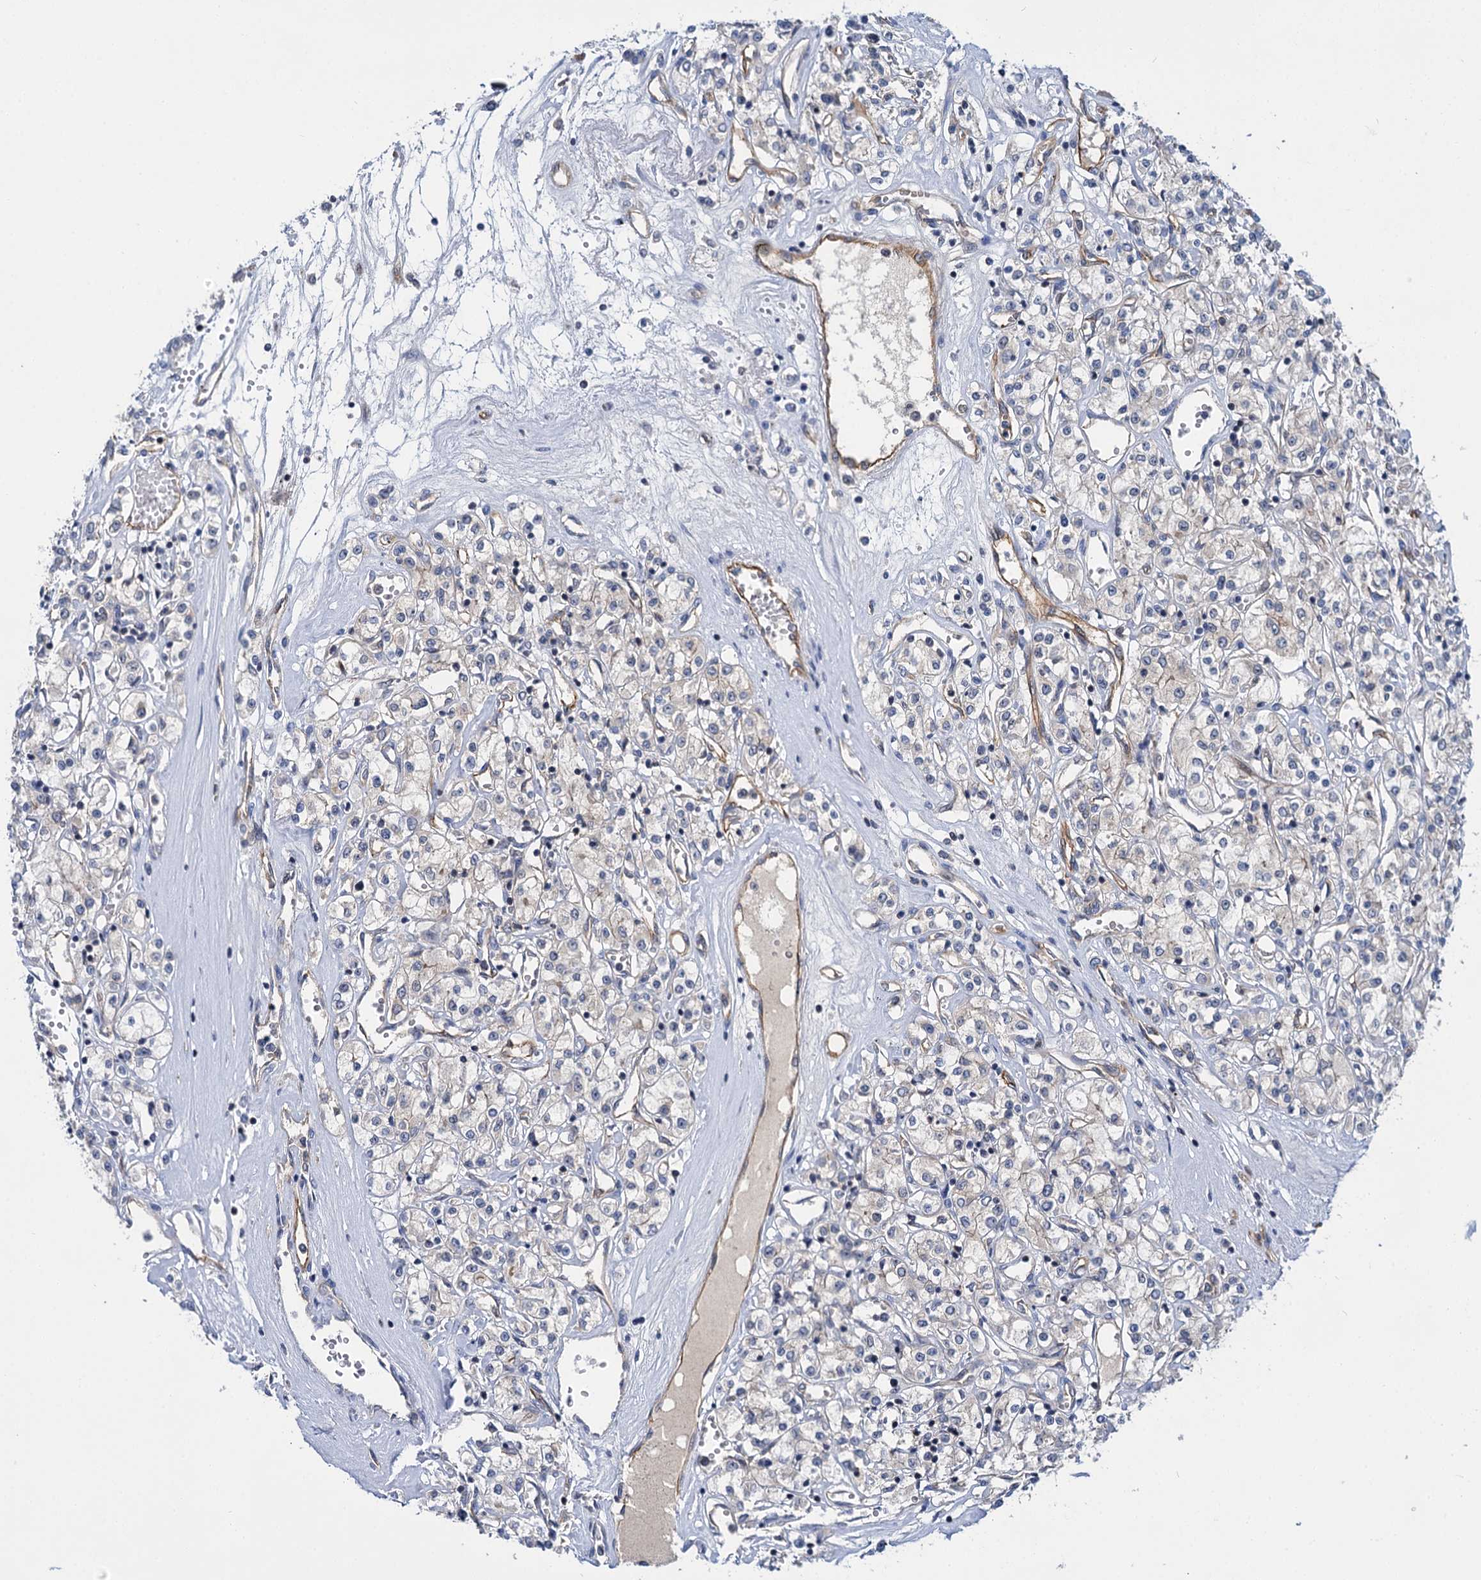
{"staining": {"intensity": "moderate", "quantity": "25%-75%", "location": "cytoplasmic/membranous"}, "tissue": "renal cancer", "cell_type": "Tumor cells", "image_type": "cancer", "snomed": [{"axis": "morphology", "description": "Adenocarcinoma, NOS"}, {"axis": "topography", "description": "Kidney"}], "caption": "Tumor cells demonstrate medium levels of moderate cytoplasmic/membranous positivity in approximately 25%-75% of cells in human adenocarcinoma (renal).", "gene": "ABLIM1", "patient": {"sex": "female", "age": 59}}